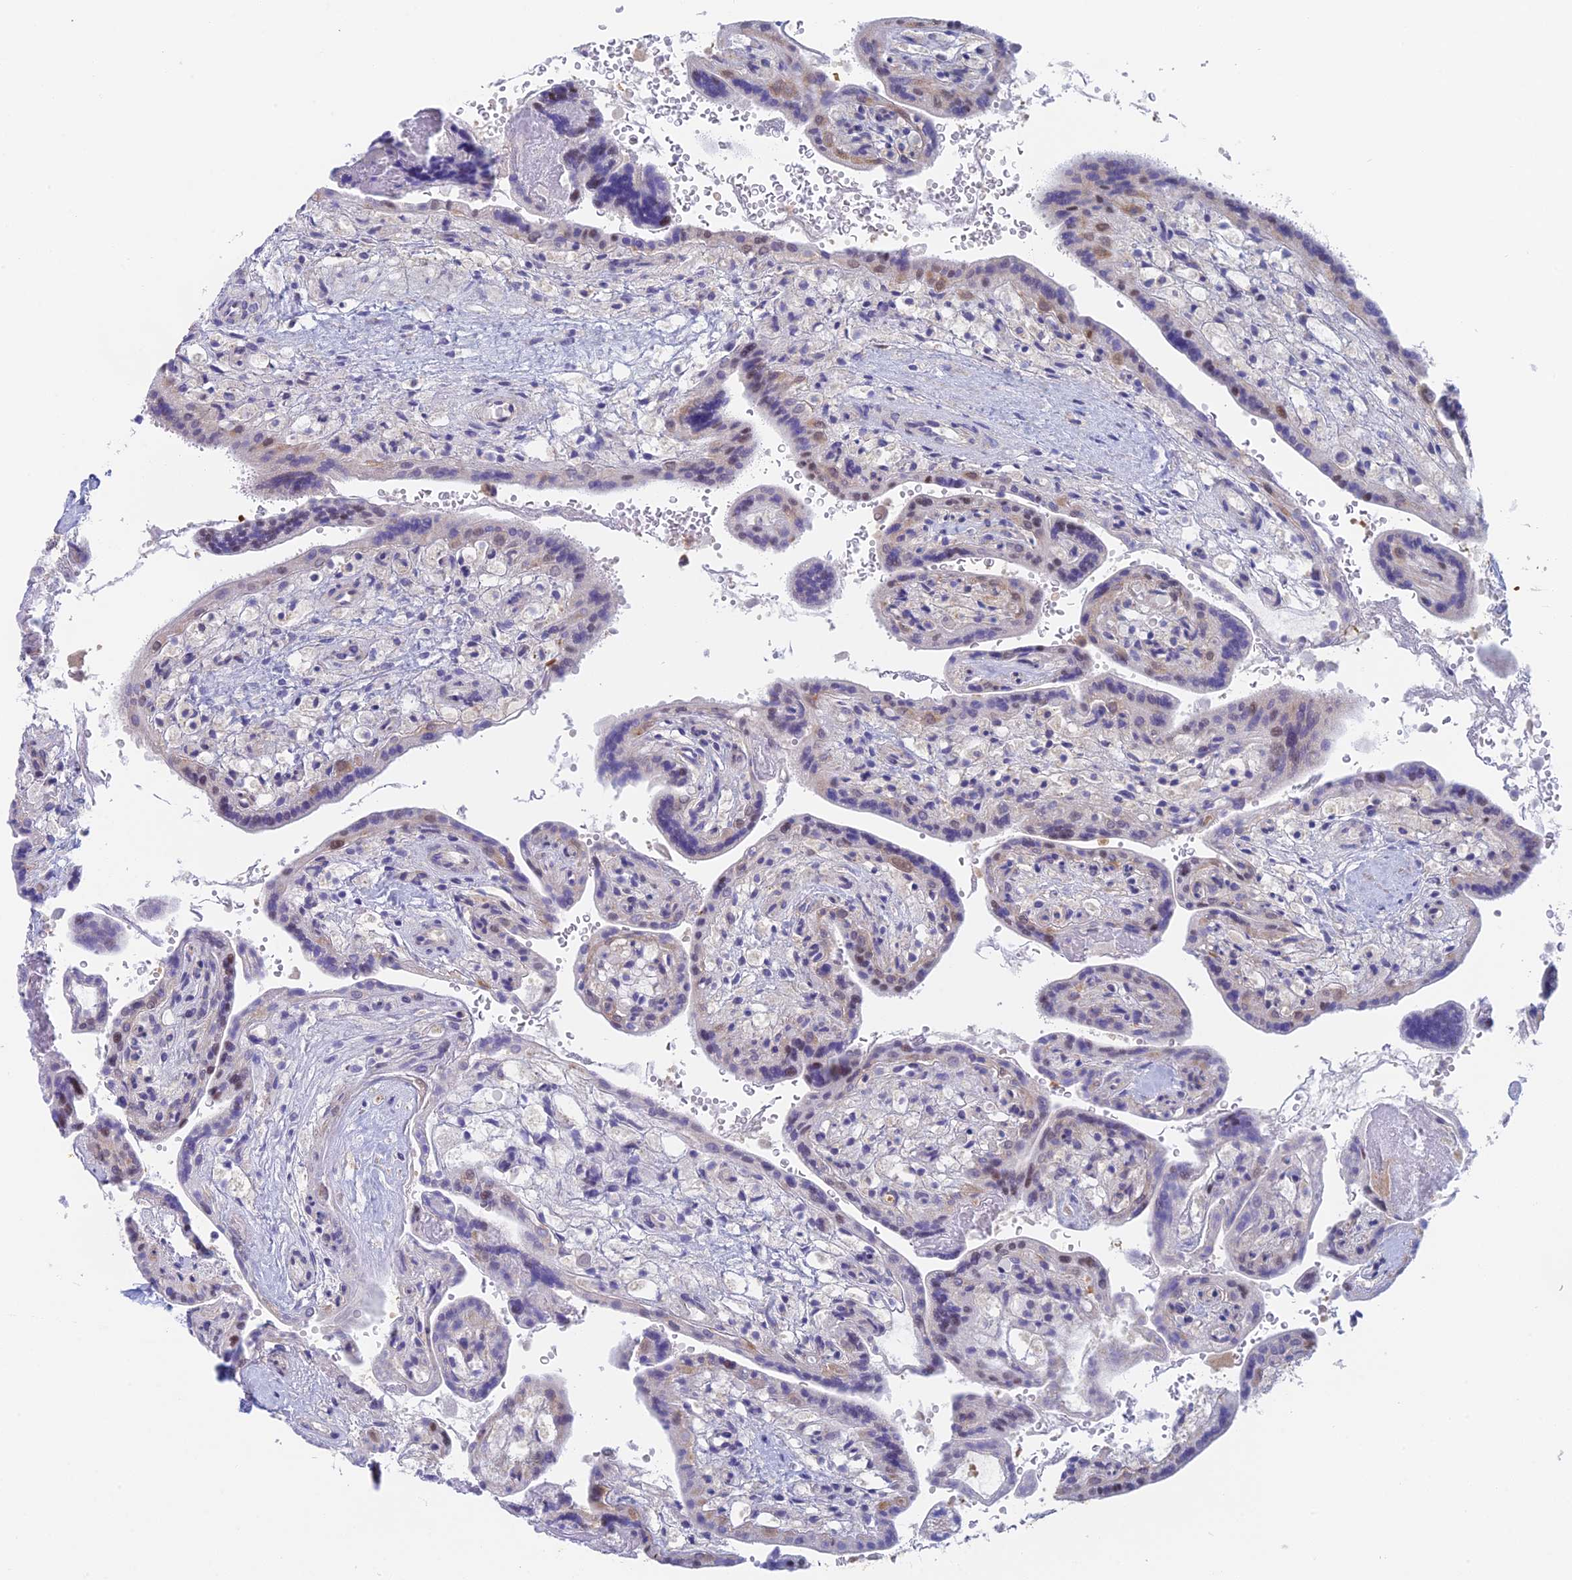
{"staining": {"intensity": "weak", "quantity": "25%-75%", "location": "nuclear"}, "tissue": "placenta", "cell_type": "Trophoblastic cells", "image_type": "normal", "snomed": [{"axis": "morphology", "description": "Normal tissue, NOS"}, {"axis": "topography", "description": "Placenta"}], "caption": "High-magnification brightfield microscopy of normal placenta stained with DAB (3,3'-diaminobenzidine) (brown) and counterstained with hematoxylin (blue). trophoblastic cells exhibit weak nuclear staining is present in approximately25%-75% of cells.", "gene": "MRPL17", "patient": {"sex": "female", "age": 37}}